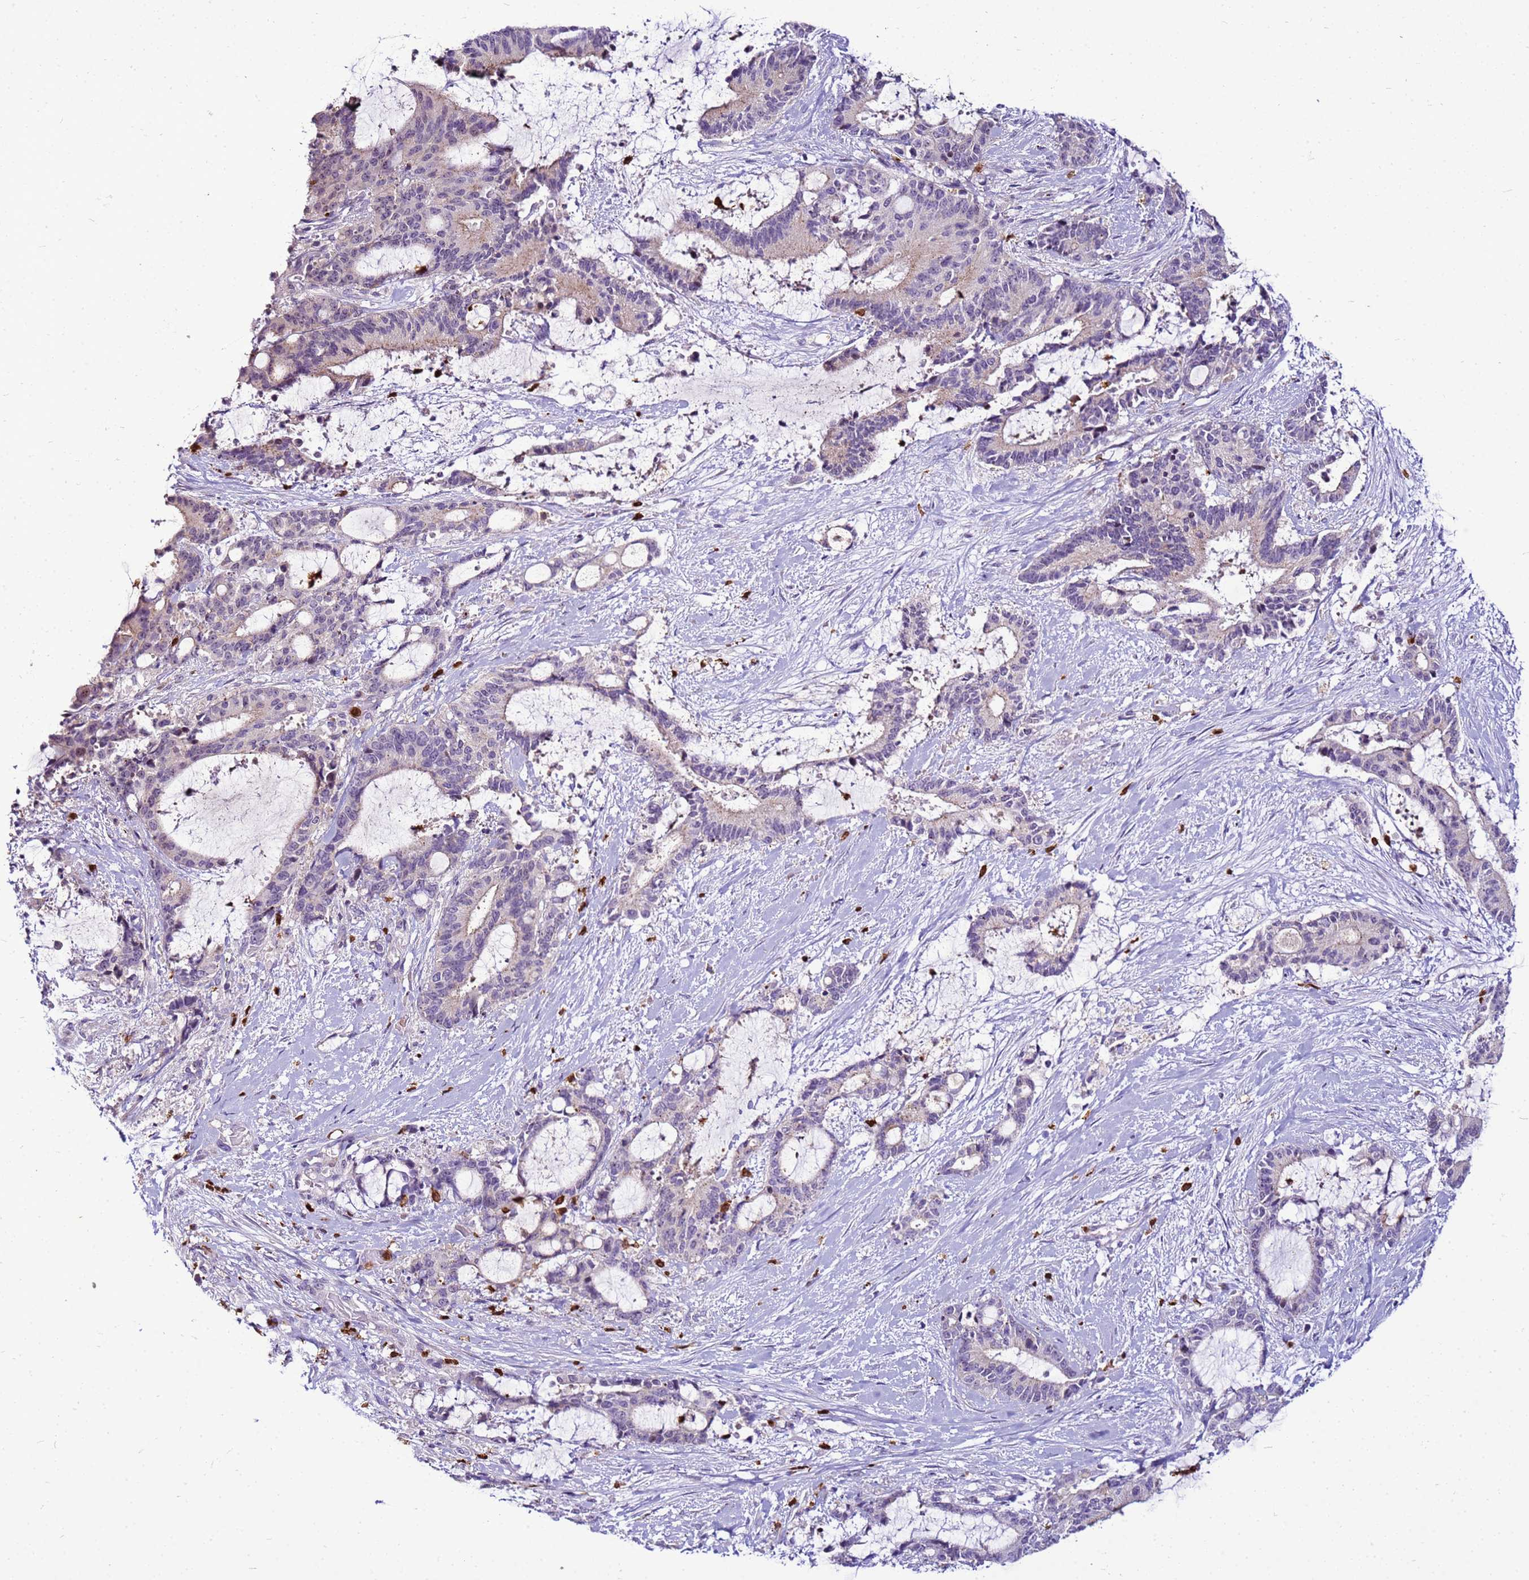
{"staining": {"intensity": "weak", "quantity": "<25%", "location": "cytoplasmic/membranous"}, "tissue": "liver cancer", "cell_type": "Tumor cells", "image_type": "cancer", "snomed": [{"axis": "morphology", "description": "Normal tissue, NOS"}, {"axis": "morphology", "description": "Cholangiocarcinoma"}, {"axis": "topography", "description": "Liver"}, {"axis": "topography", "description": "Peripheral nerve tissue"}], "caption": "This is an immunohistochemistry photomicrograph of liver cancer. There is no positivity in tumor cells.", "gene": "VPS4B", "patient": {"sex": "female", "age": 73}}